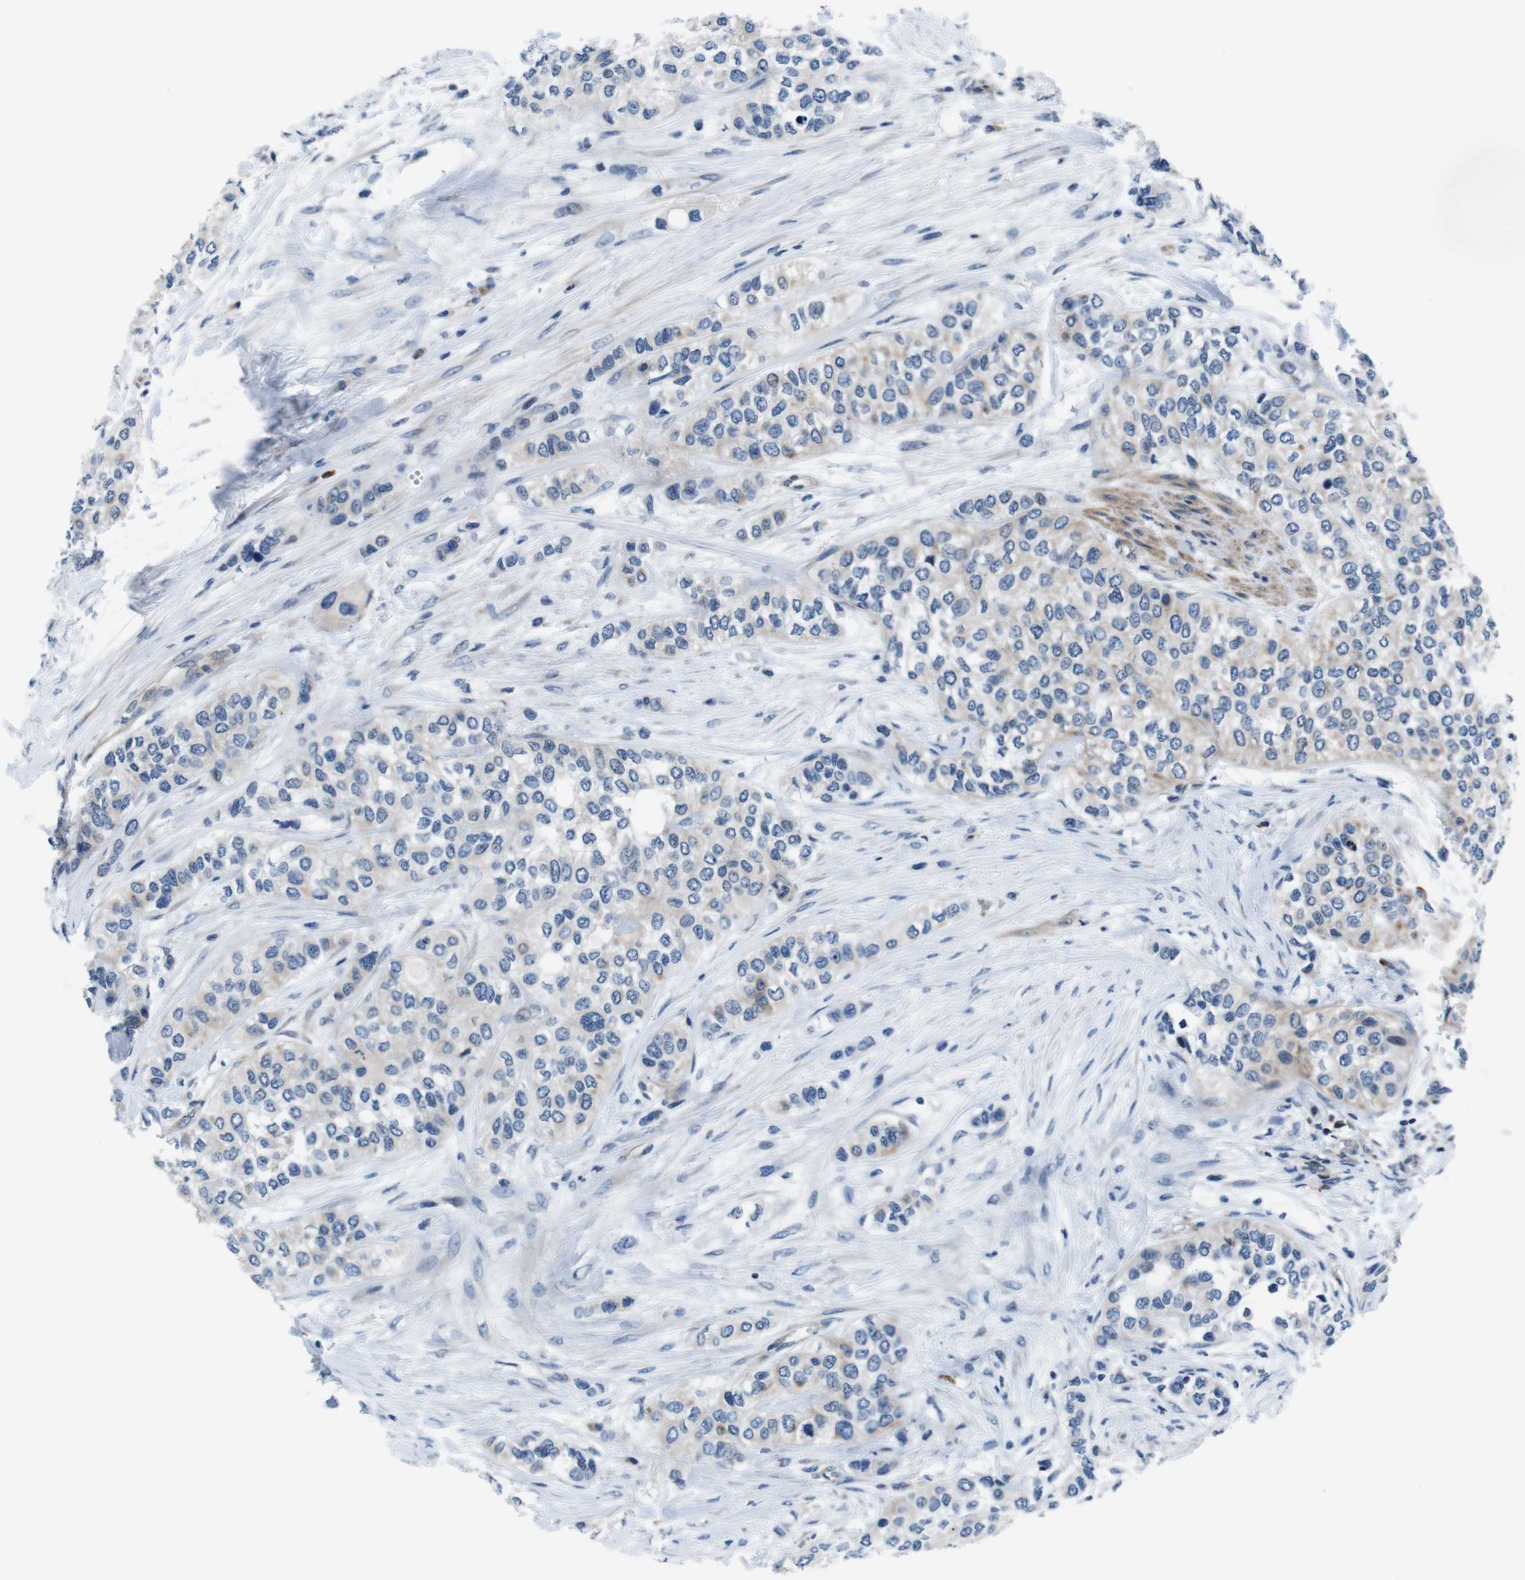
{"staining": {"intensity": "moderate", "quantity": ">75%", "location": "cytoplasmic/membranous"}, "tissue": "urothelial cancer", "cell_type": "Tumor cells", "image_type": "cancer", "snomed": [{"axis": "morphology", "description": "Urothelial carcinoma, High grade"}, {"axis": "topography", "description": "Urinary bladder"}], "caption": "This photomicrograph reveals IHC staining of urothelial cancer, with medium moderate cytoplasmic/membranous expression in approximately >75% of tumor cells.", "gene": "JAK1", "patient": {"sex": "female", "age": 56}}